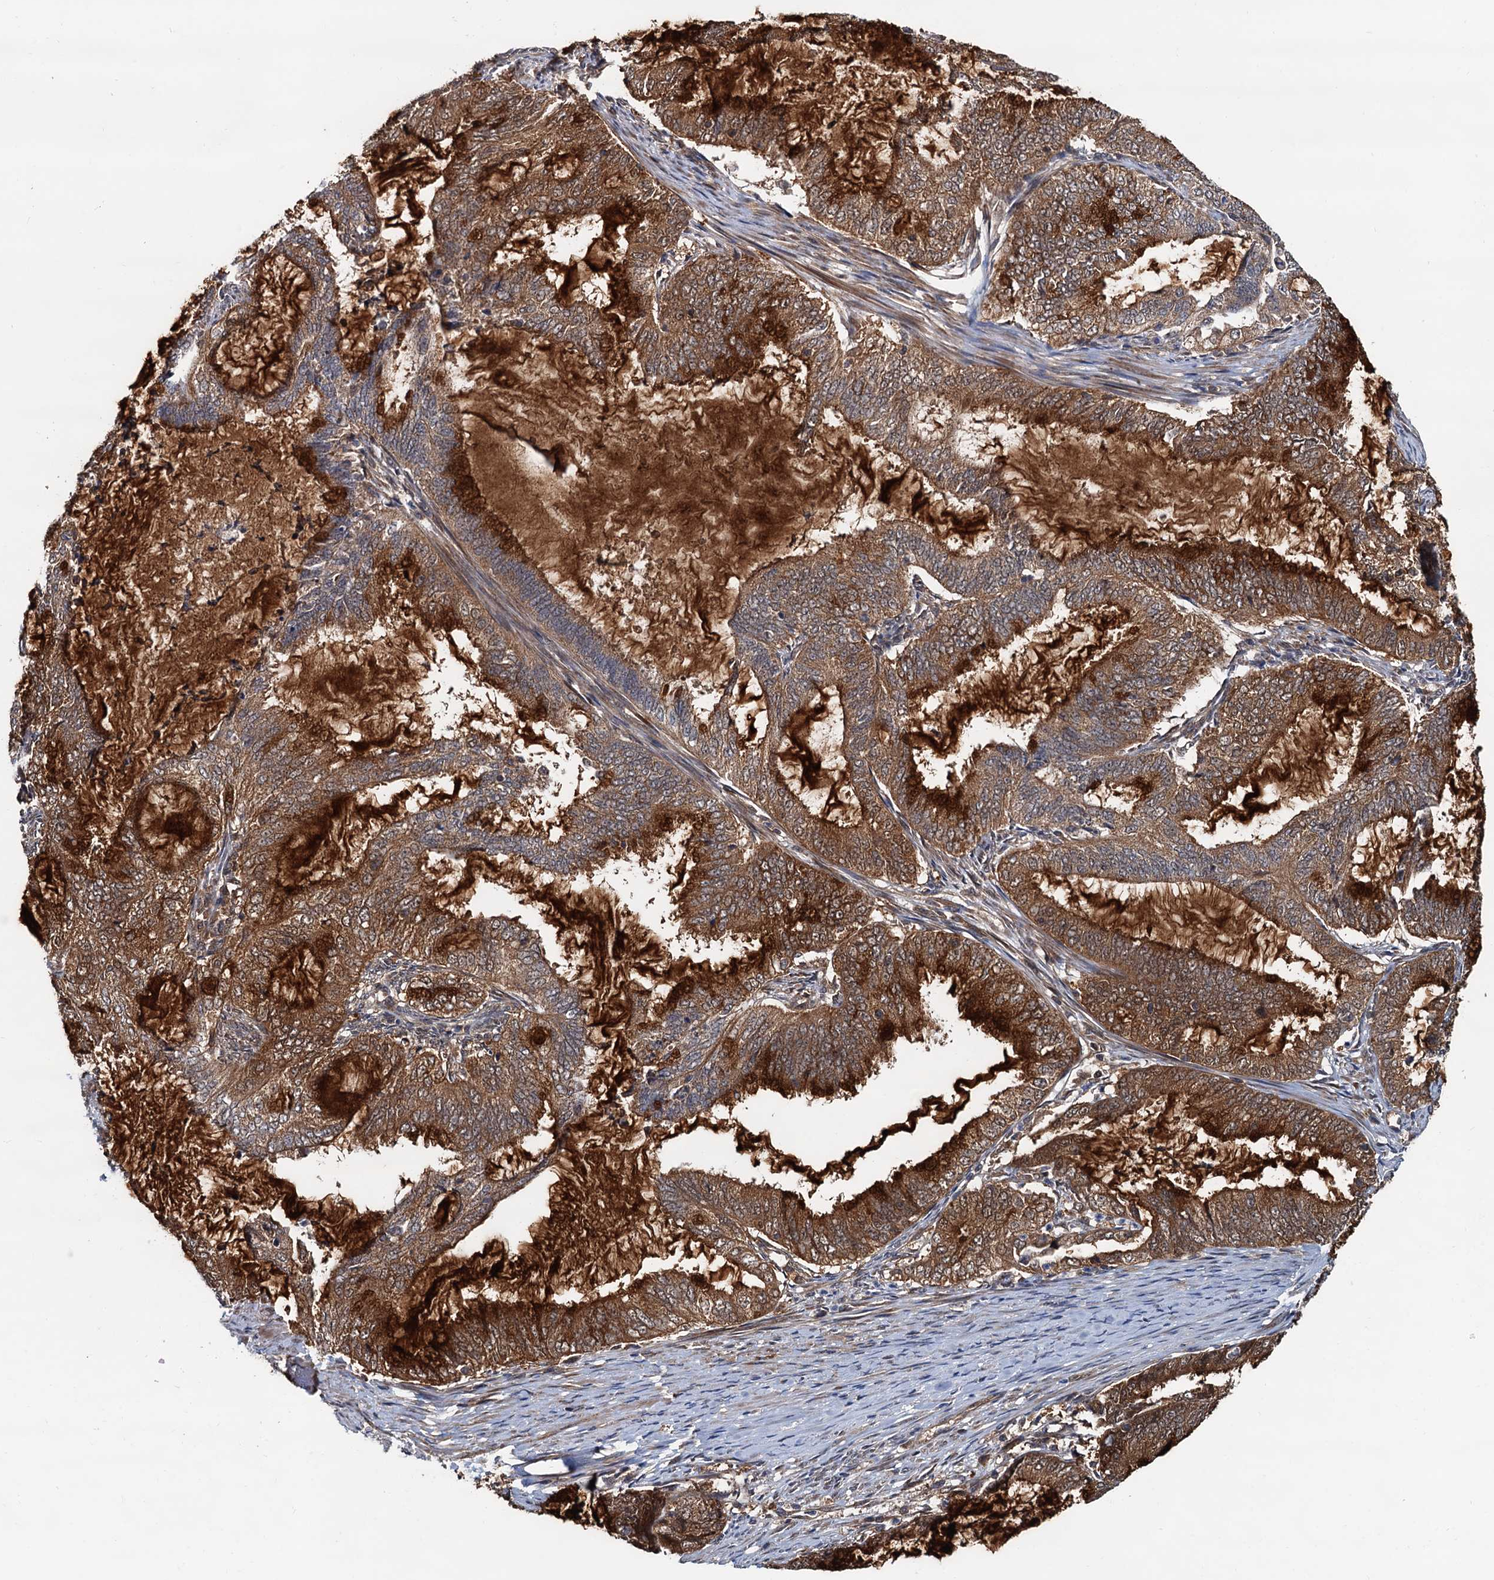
{"staining": {"intensity": "strong", "quantity": ">75%", "location": "cytoplasmic/membranous"}, "tissue": "endometrial cancer", "cell_type": "Tumor cells", "image_type": "cancer", "snomed": [{"axis": "morphology", "description": "Adenocarcinoma, NOS"}, {"axis": "topography", "description": "Endometrium"}], "caption": "Endometrial adenocarcinoma stained with DAB IHC shows high levels of strong cytoplasmic/membranous positivity in approximately >75% of tumor cells.", "gene": "AAGAB", "patient": {"sex": "female", "age": 51}}